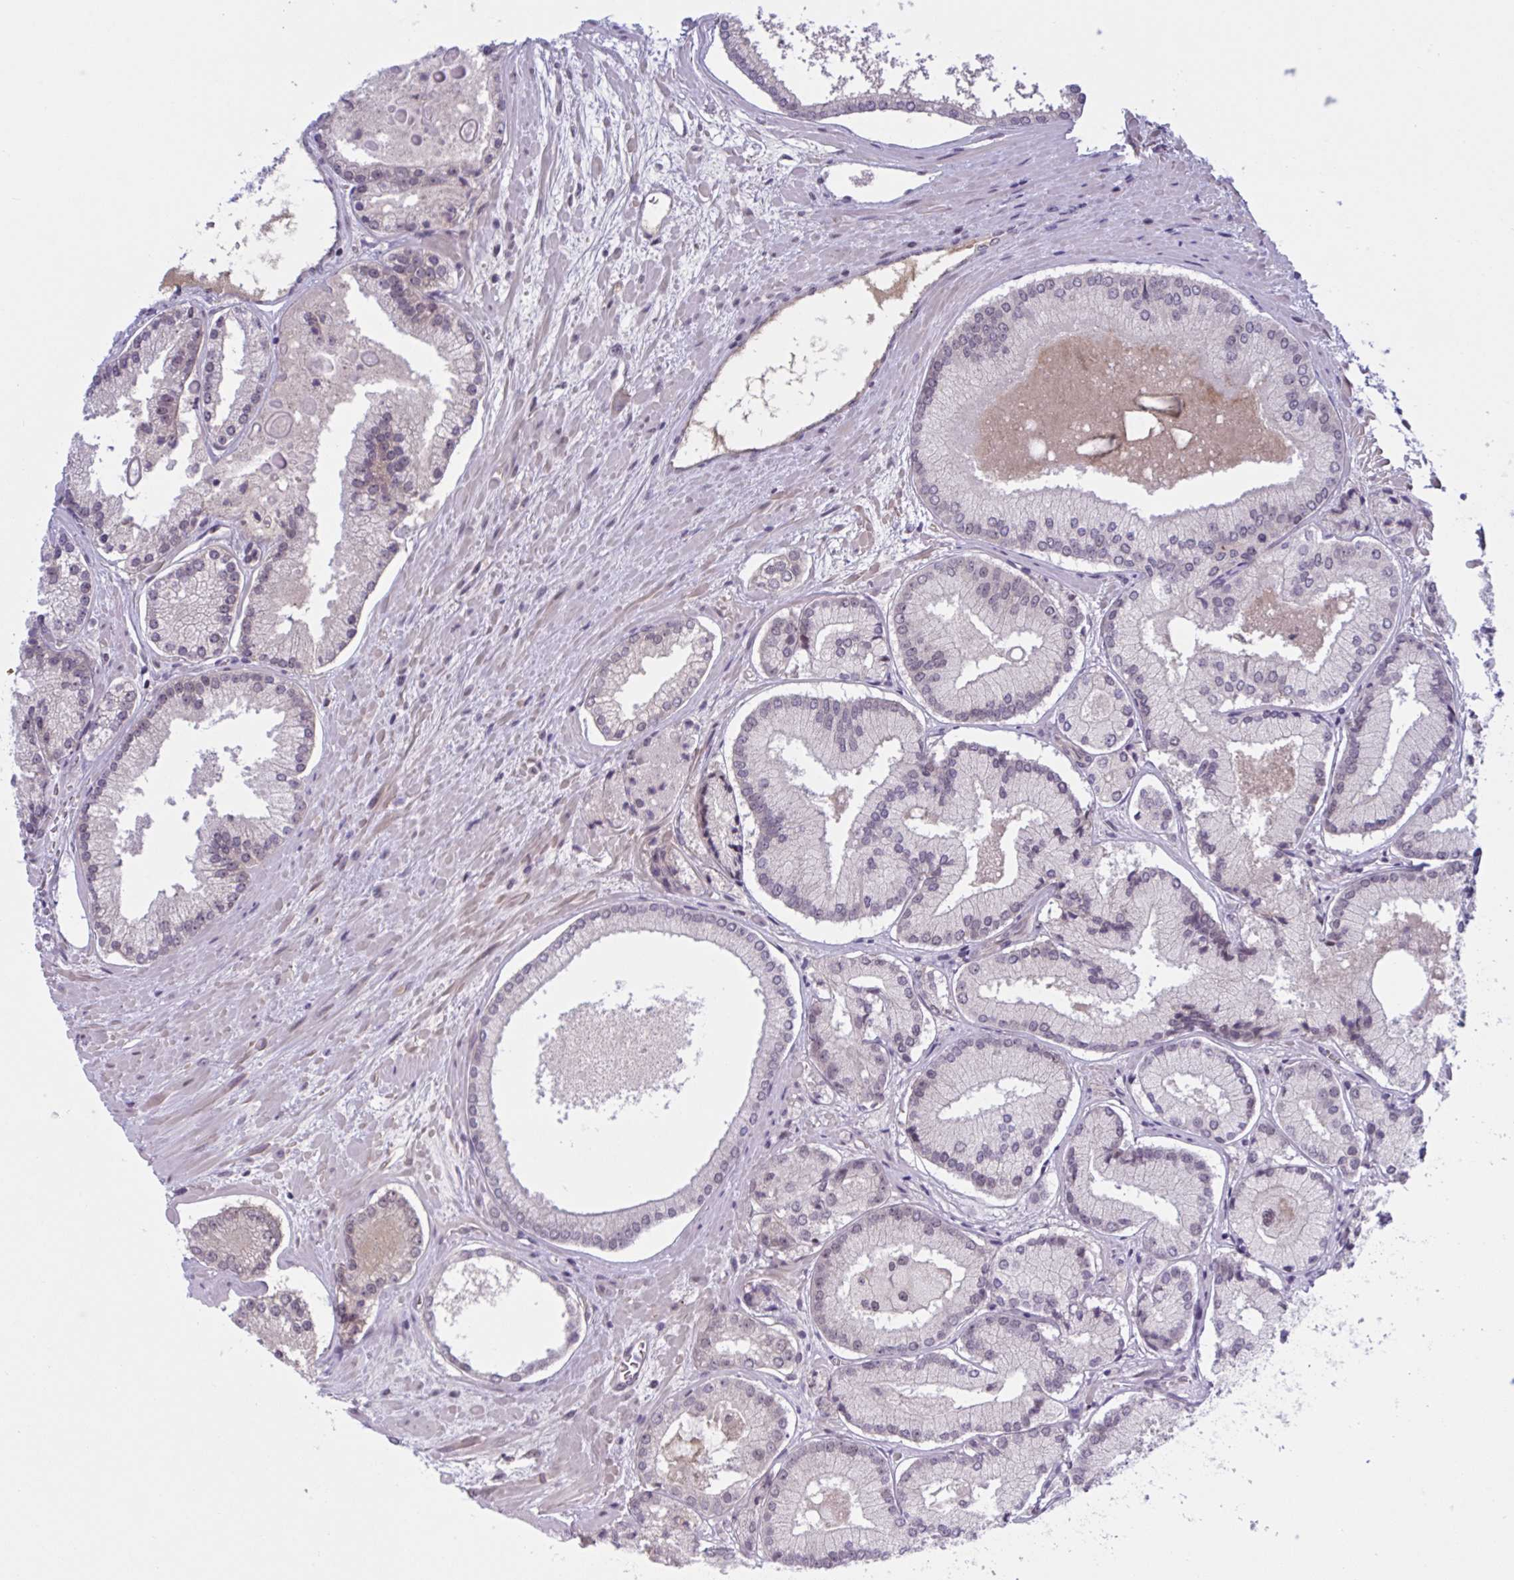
{"staining": {"intensity": "negative", "quantity": "none", "location": "none"}, "tissue": "prostate cancer", "cell_type": "Tumor cells", "image_type": "cancer", "snomed": [{"axis": "morphology", "description": "Adenocarcinoma, High grade"}, {"axis": "topography", "description": "Prostate"}], "caption": "Tumor cells show no significant protein positivity in prostate high-grade adenocarcinoma.", "gene": "TTC7B", "patient": {"sex": "male", "age": 73}}